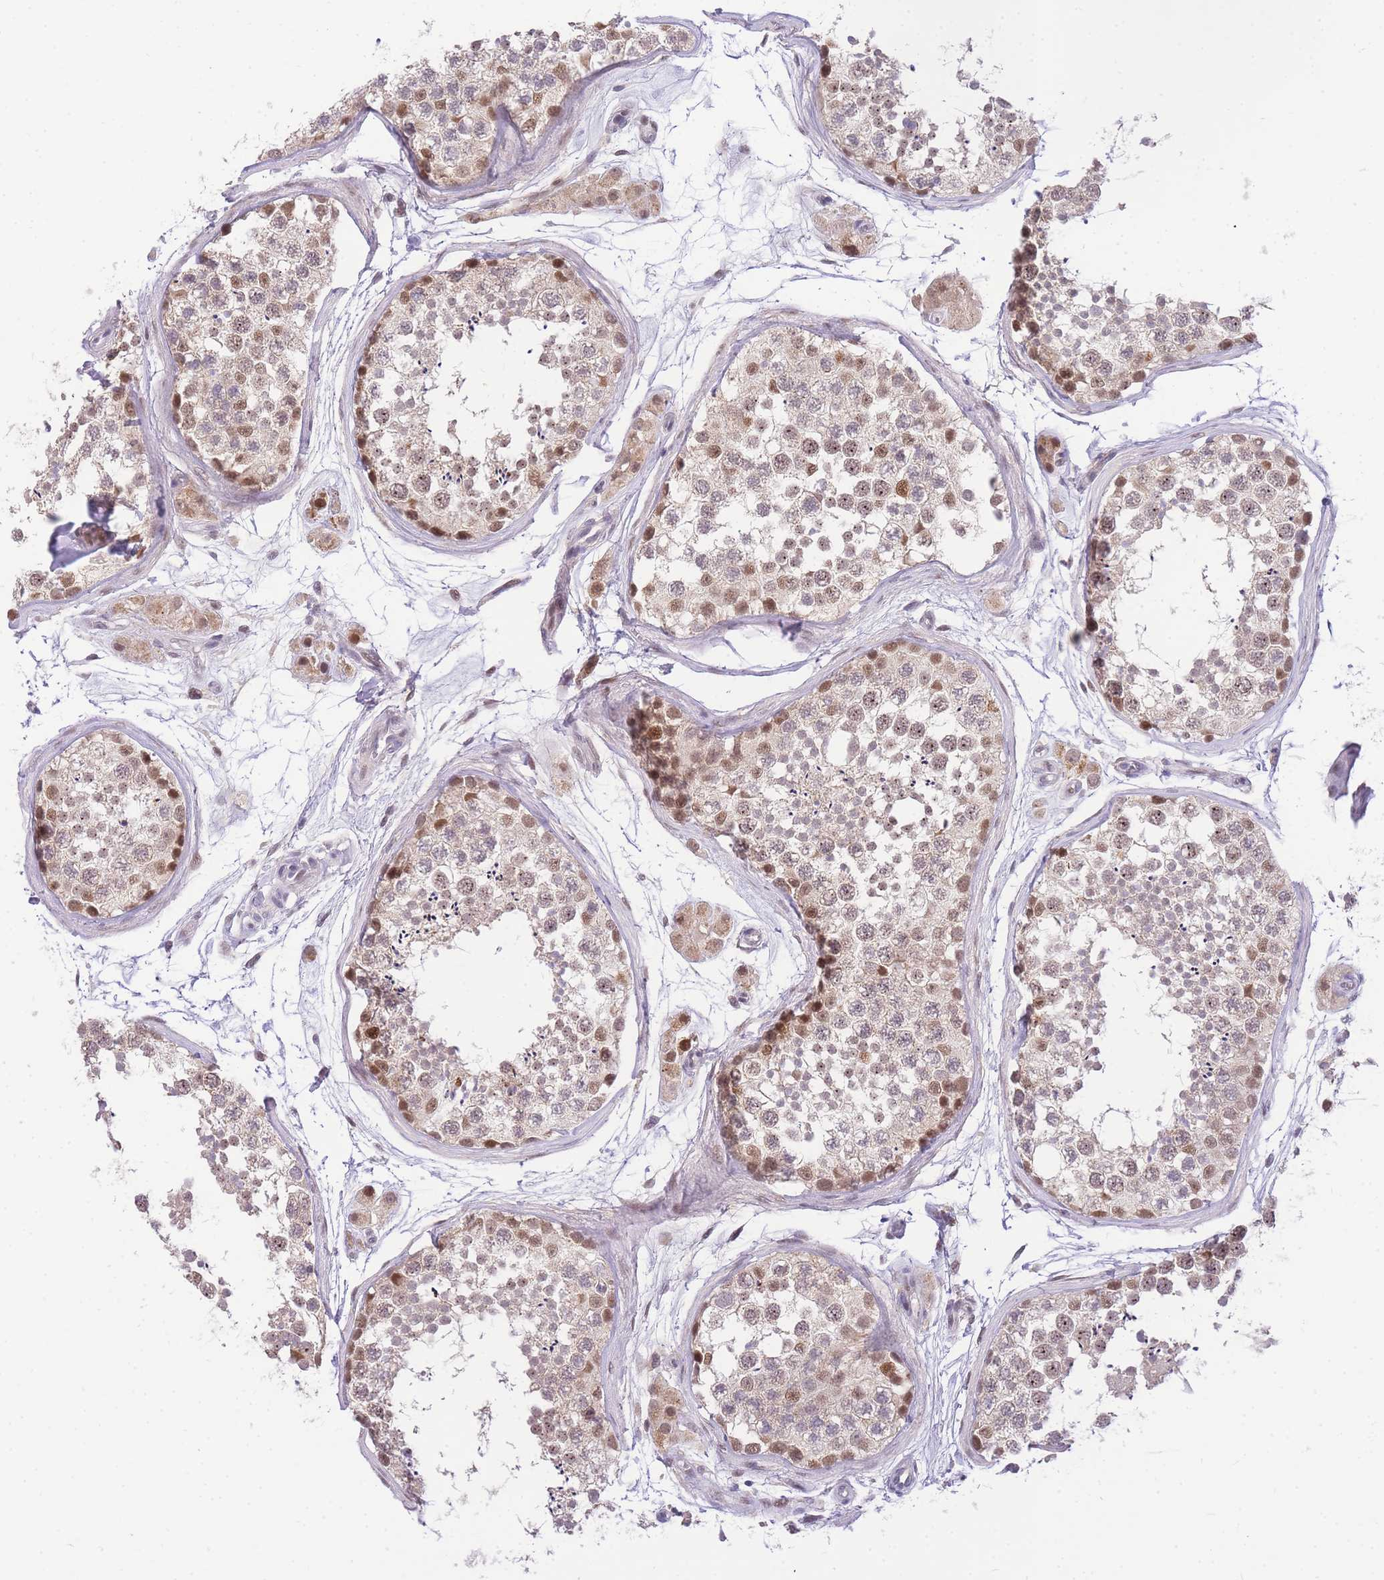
{"staining": {"intensity": "moderate", "quantity": ">75%", "location": "cytoplasmic/membranous,nuclear"}, "tissue": "testis", "cell_type": "Cells in seminiferous ducts", "image_type": "normal", "snomed": [{"axis": "morphology", "description": "Normal tissue, NOS"}, {"axis": "topography", "description": "Testis"}], "caption": "Cells in seminiferous ducts exhibit moderate cytoplasmic/membranous,nuclear staining in about >75% of cells in normal testis. Ihc stains the protein of interest in brown and the nuclei are stained blue.", "gene": "PUS10", "patient": {"sex": "male", "age": 56}}